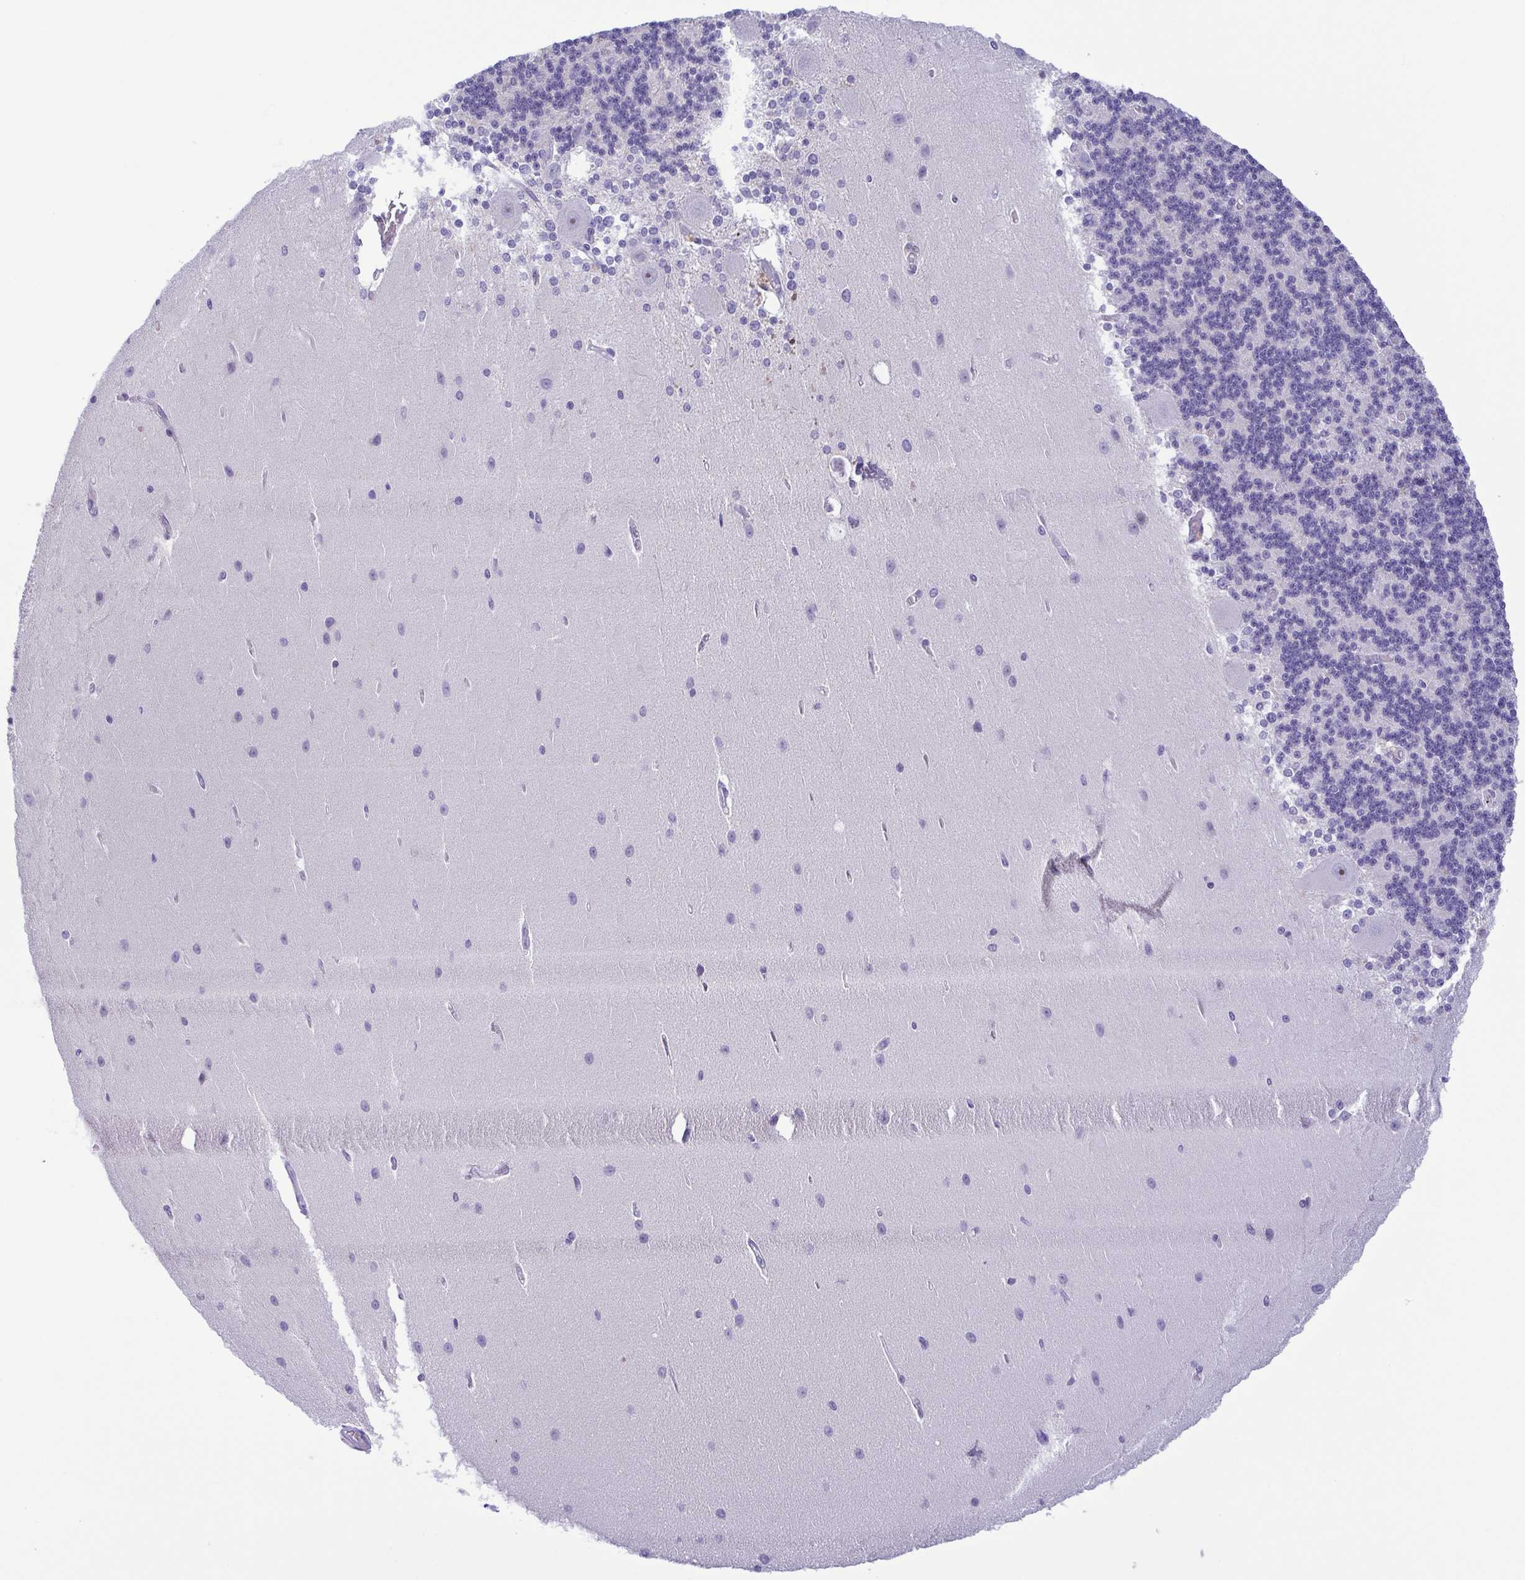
{"staining": {"intensity": "negative", "quantity": "none", "location": "none"}, "tissue": "cerebellum", "cell_type": "Cells in granular layer", "image_type": "normal", "snomed": [{"axis": "morphology", "description": "Normal tissue, NOS"}, {"axis": "topography", "description": "Cerebellum"}], "caption": "IHC of benign human cerebellum demonstrates no positivity in cells in granular layer.", "gene": "MYL7", "patient": {"sex": "female", "age": 54}}